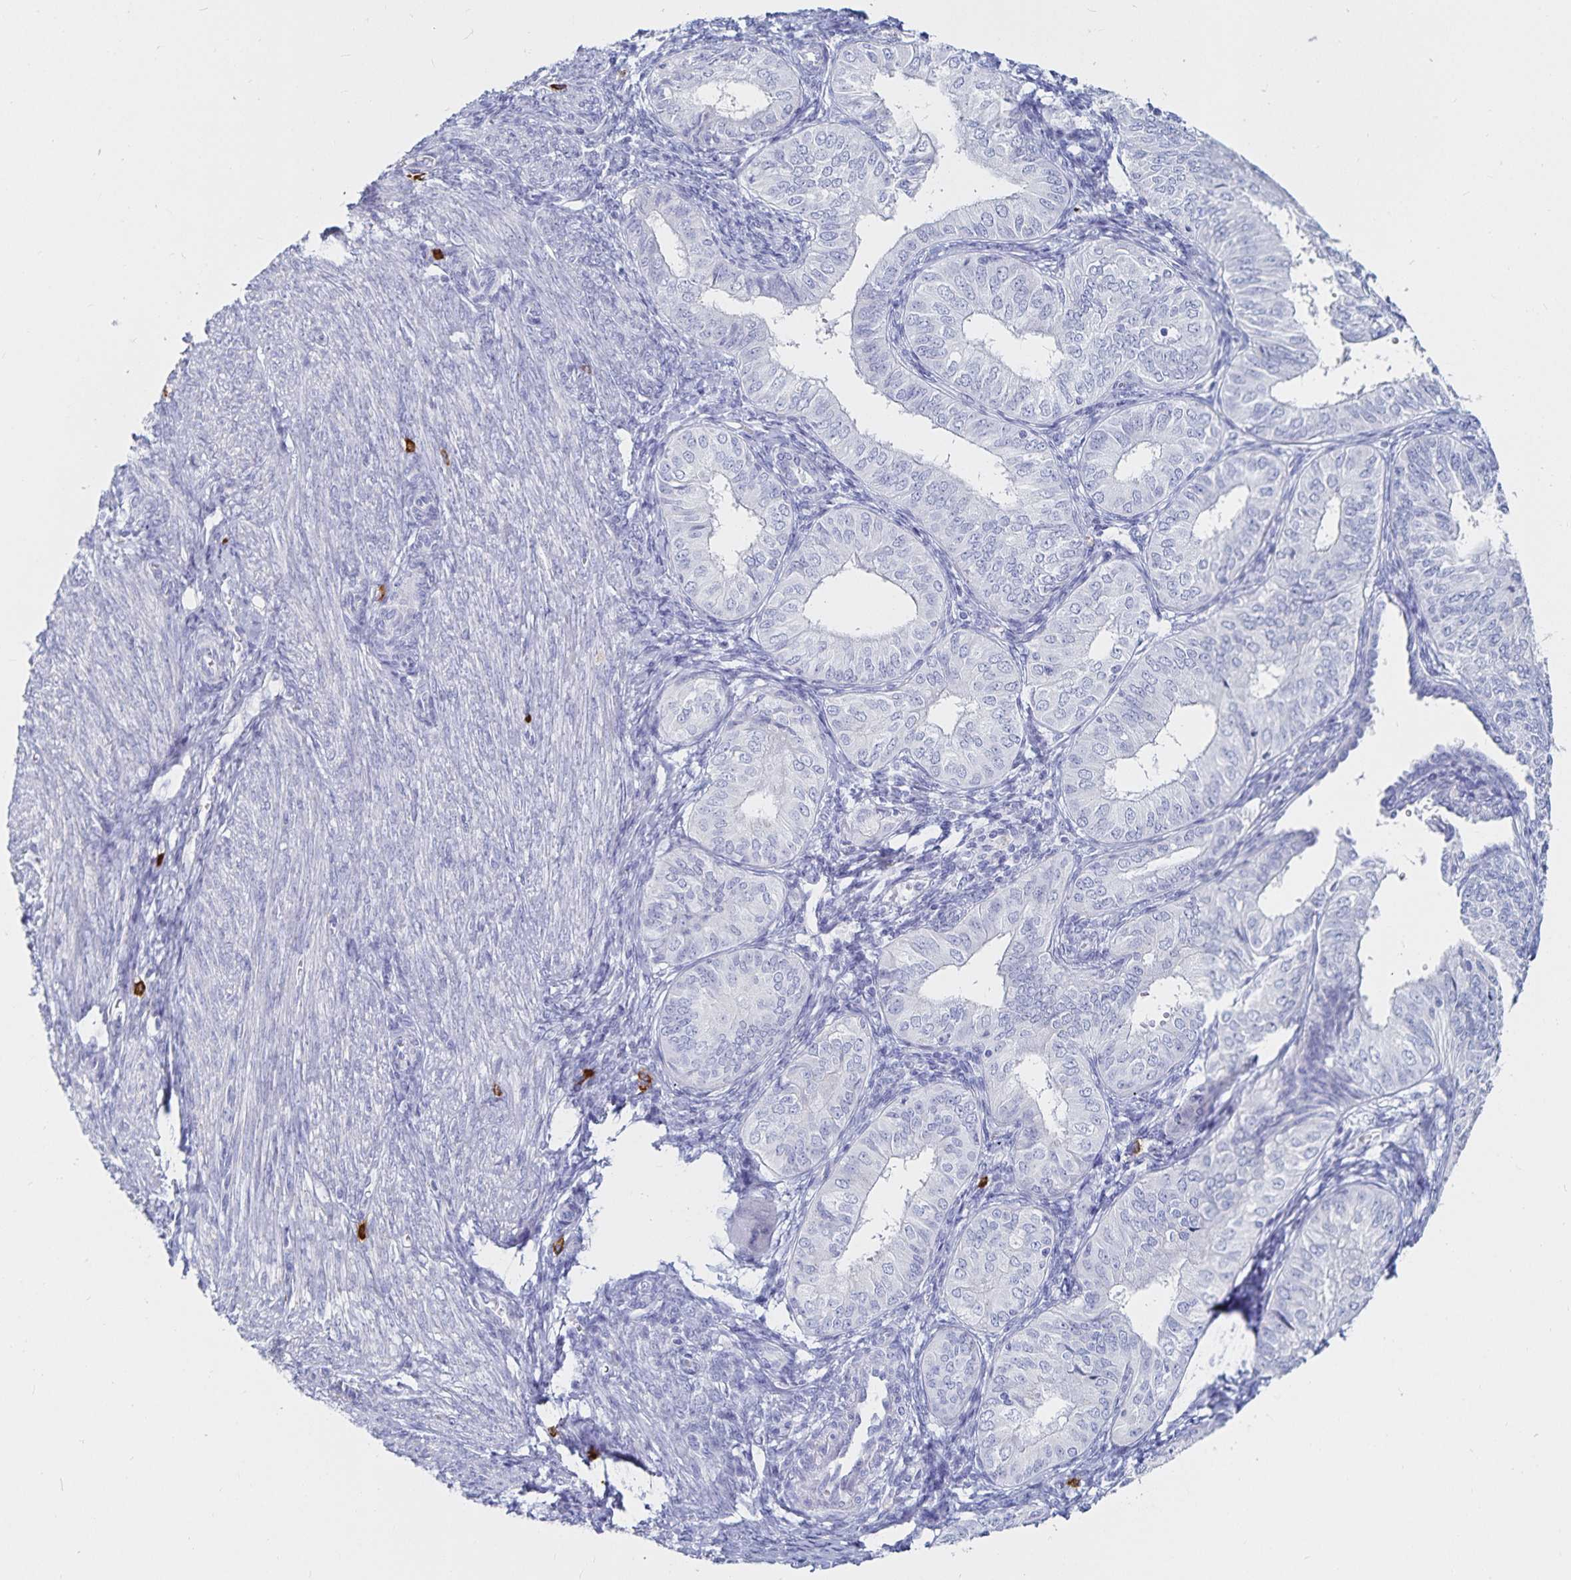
{"staining": {"intensity": "negative", "quantity": "none", "location": "none"}, "tissue": "endometrial cancer", "cell_type": "Tumor cells", "image_type": "cancer", "snomed": [{"axis": "morphology", "description": "Adenocarcinoma, NOS"}, {"axis": "topography", "description": "Endometrium"}], "caption": "Endometrial adenocarcinoma was stained to show a protein in brown. There is no significant staining in tumor cells. The staining was performed using DAB to visualize the protein expression in brown, while the nuclei were stained in blue with hematoxylin (Magnification: 20x).", "gene": "TNIP1", "patient": {"sex": "female", "age": 58}}